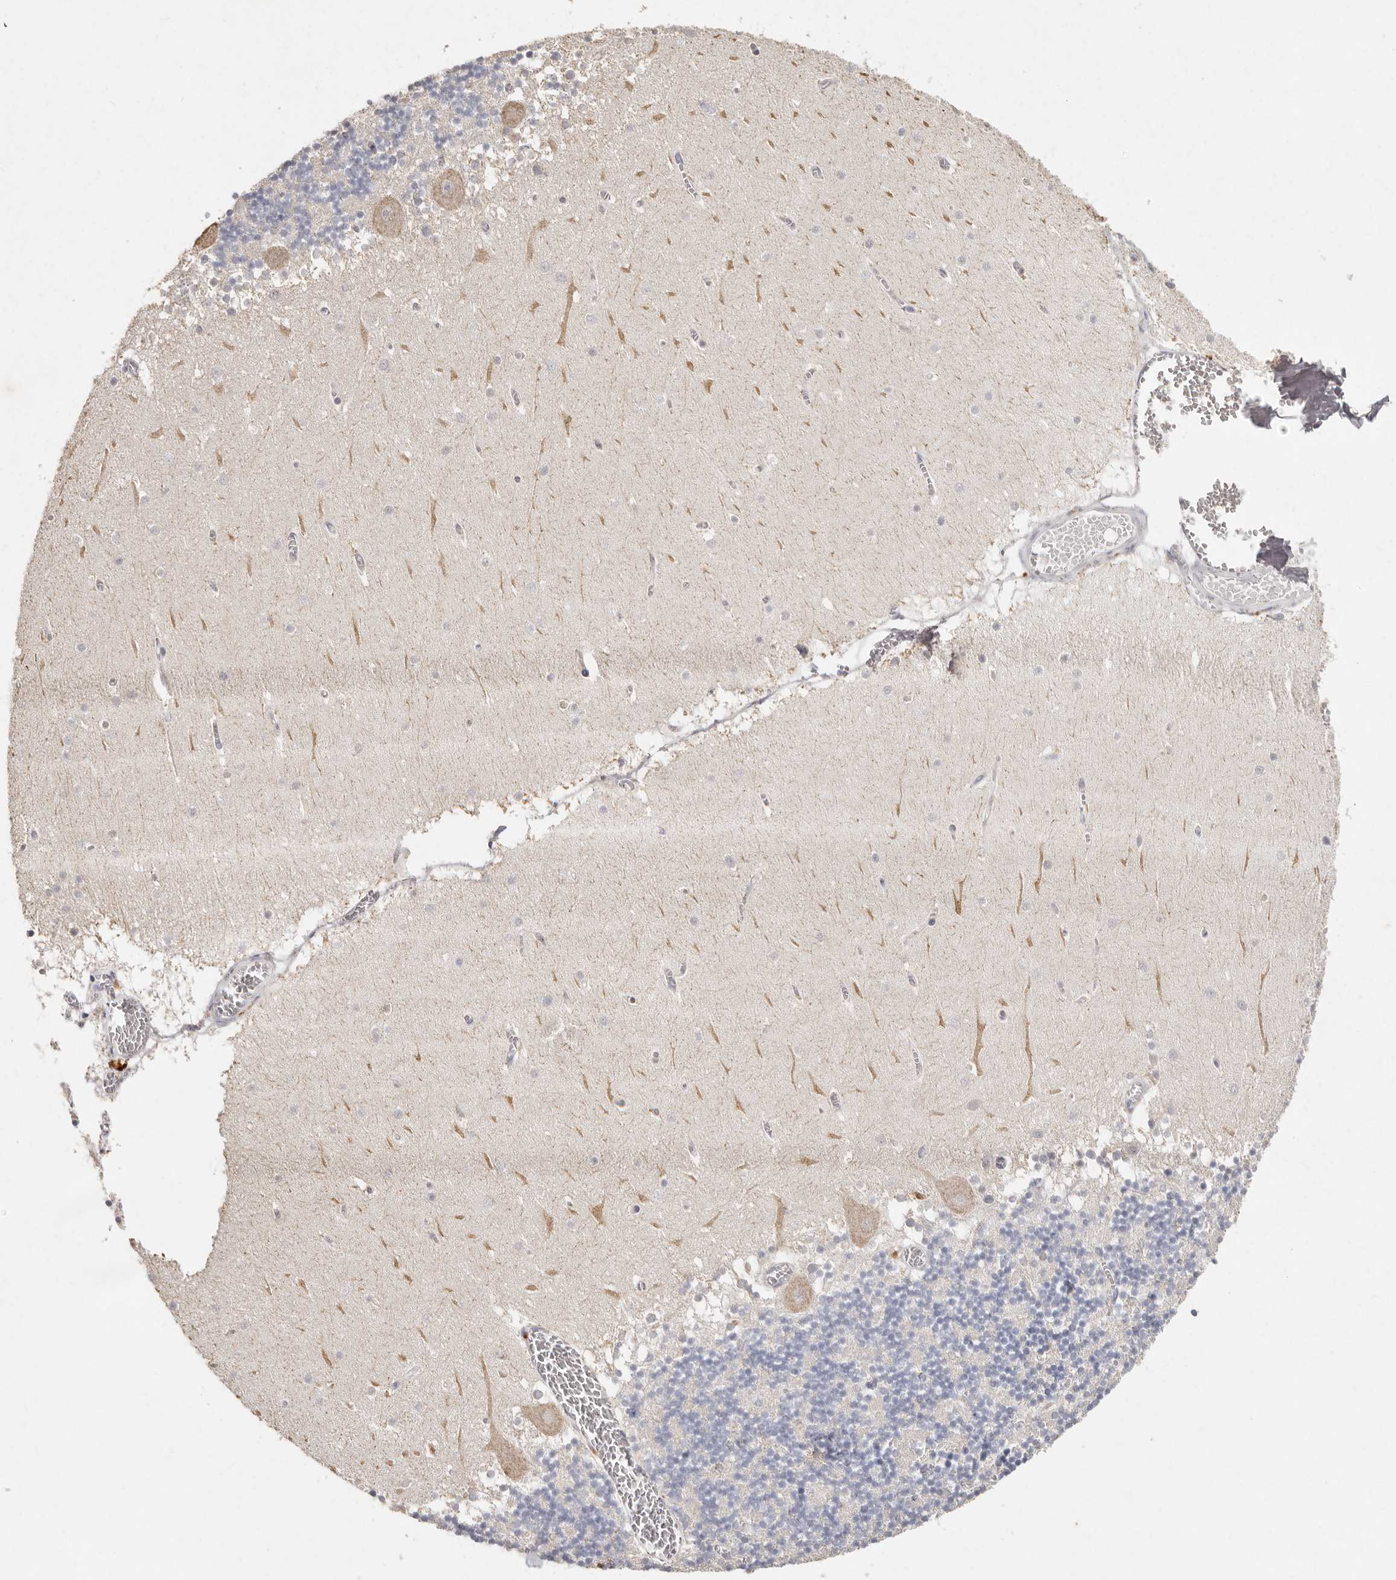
{"staining": {"intensity": "negative", "quantity": "none", "location": "none"}, "tissue": "cerebellum", "cell_type": "Cells in granular layer", "image_type": "normal", "snomed": [{"axis": "morphology", "description": "Normal tissue, NOS"}, {"axis": "topography", "description": "Cerebellum"}], "caption": "IHC of unremarkable cerebellum exhibits no staining in cells in granular layer. (Immunohistochemistry, brightfield microscopy, high magnification).", "gene": "FAM185A", "patient": {"sex": "female", "age": 28}}